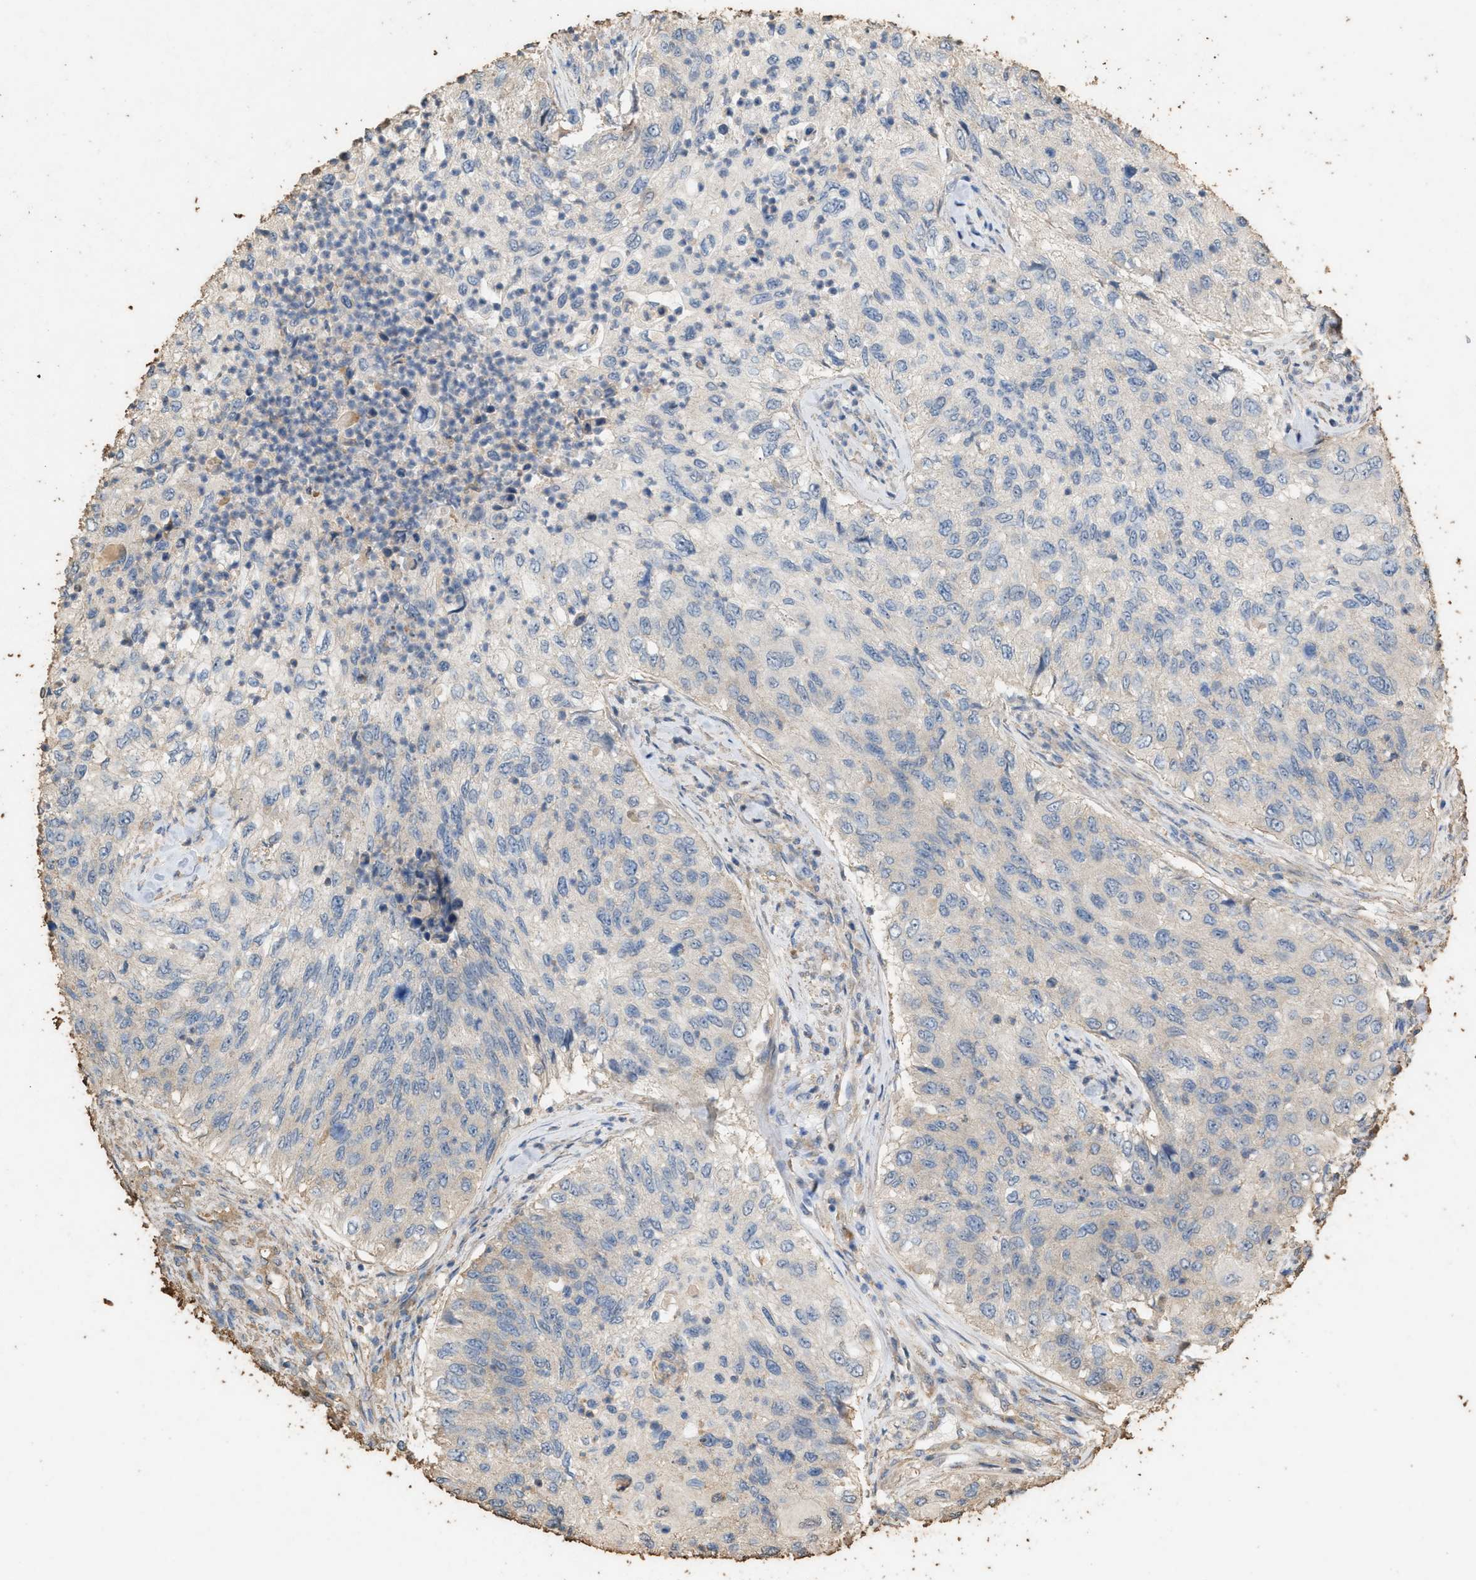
{"staining": {"intensity": "negative", "quantity": "none", "location": "none"}, "tissue": "urothelial cancer", "cell_type": "Tumor cells", "image_type": "cancer", "snomed": [{"axis": "morphology", "description": "Urothelial carcinoma, High grade"}, {"axis": "topography", "description": "Urinary bladder"}], "caption": "This is an immunohistochemistry (IHC) histopathology image of urothelial carcinoma (high-grade). There is no staining in tumor cells.", "gene": "DCAF7", "patient": {"sex": "female", "age": 60}}